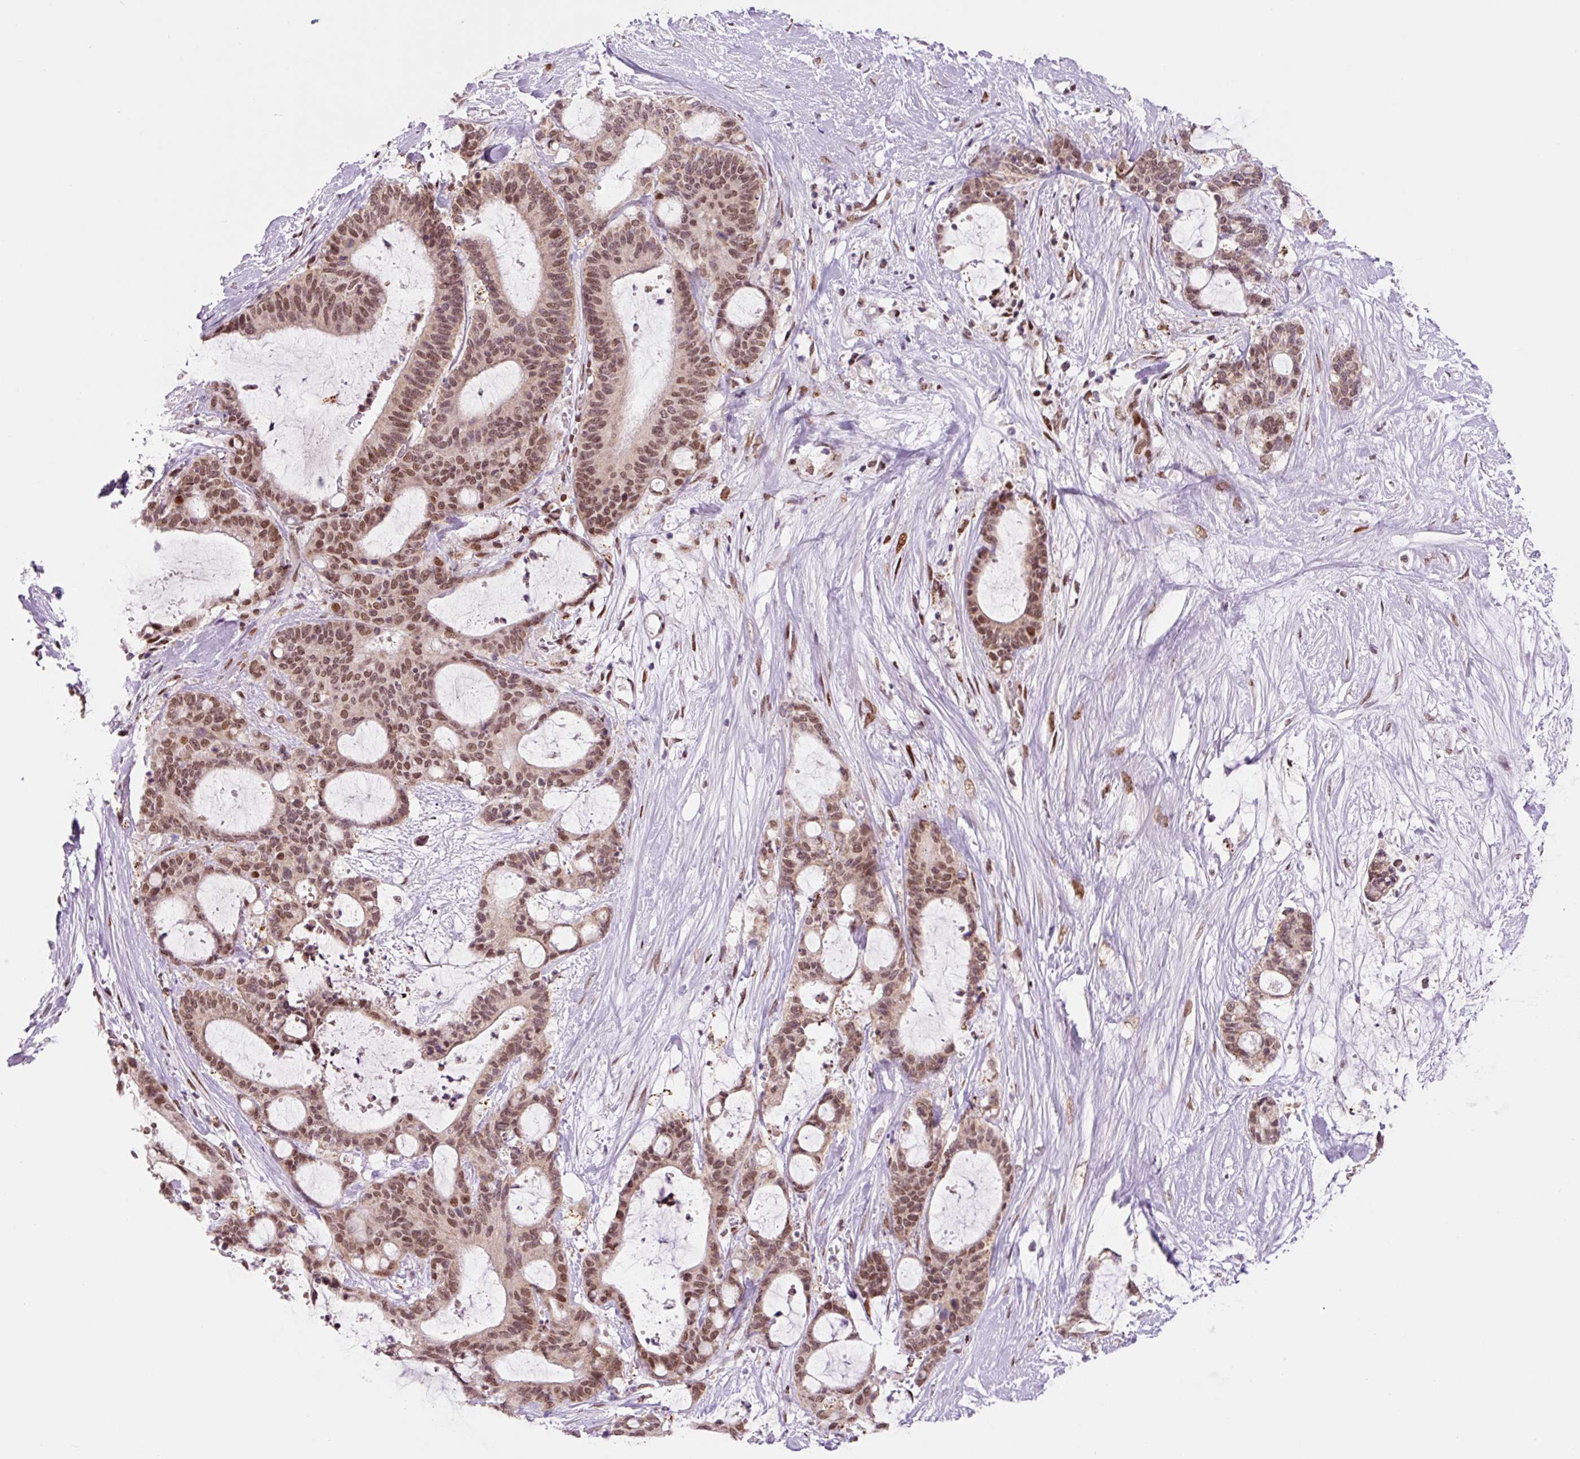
{"staining": {"intensity": "moderate", "quantity": ">75%", "location": "nuclear"}, "tissue": "liver cancer", "cell_type": "Tumor cells", "image_type": "cancer", "snomed": [{"axis": "morphology", "description": "Normal tissue, NOS"}, {"axis": "morphology", "description": "Cholangiocarcinoma"}, {"axis": "topography", "description": "Liver"}, {"axis": "topography", "description": "Peripheral nerve tissue"}], "caption": "Protein expression analysis of liver cholangiocarcinoma displays moderate nuclear staining in about >75% of tumor cells. (IHC, brightfield microscopy, high magnification).", "gene": "CCNL2", "patient": {"sex": "female", "age": 73}}